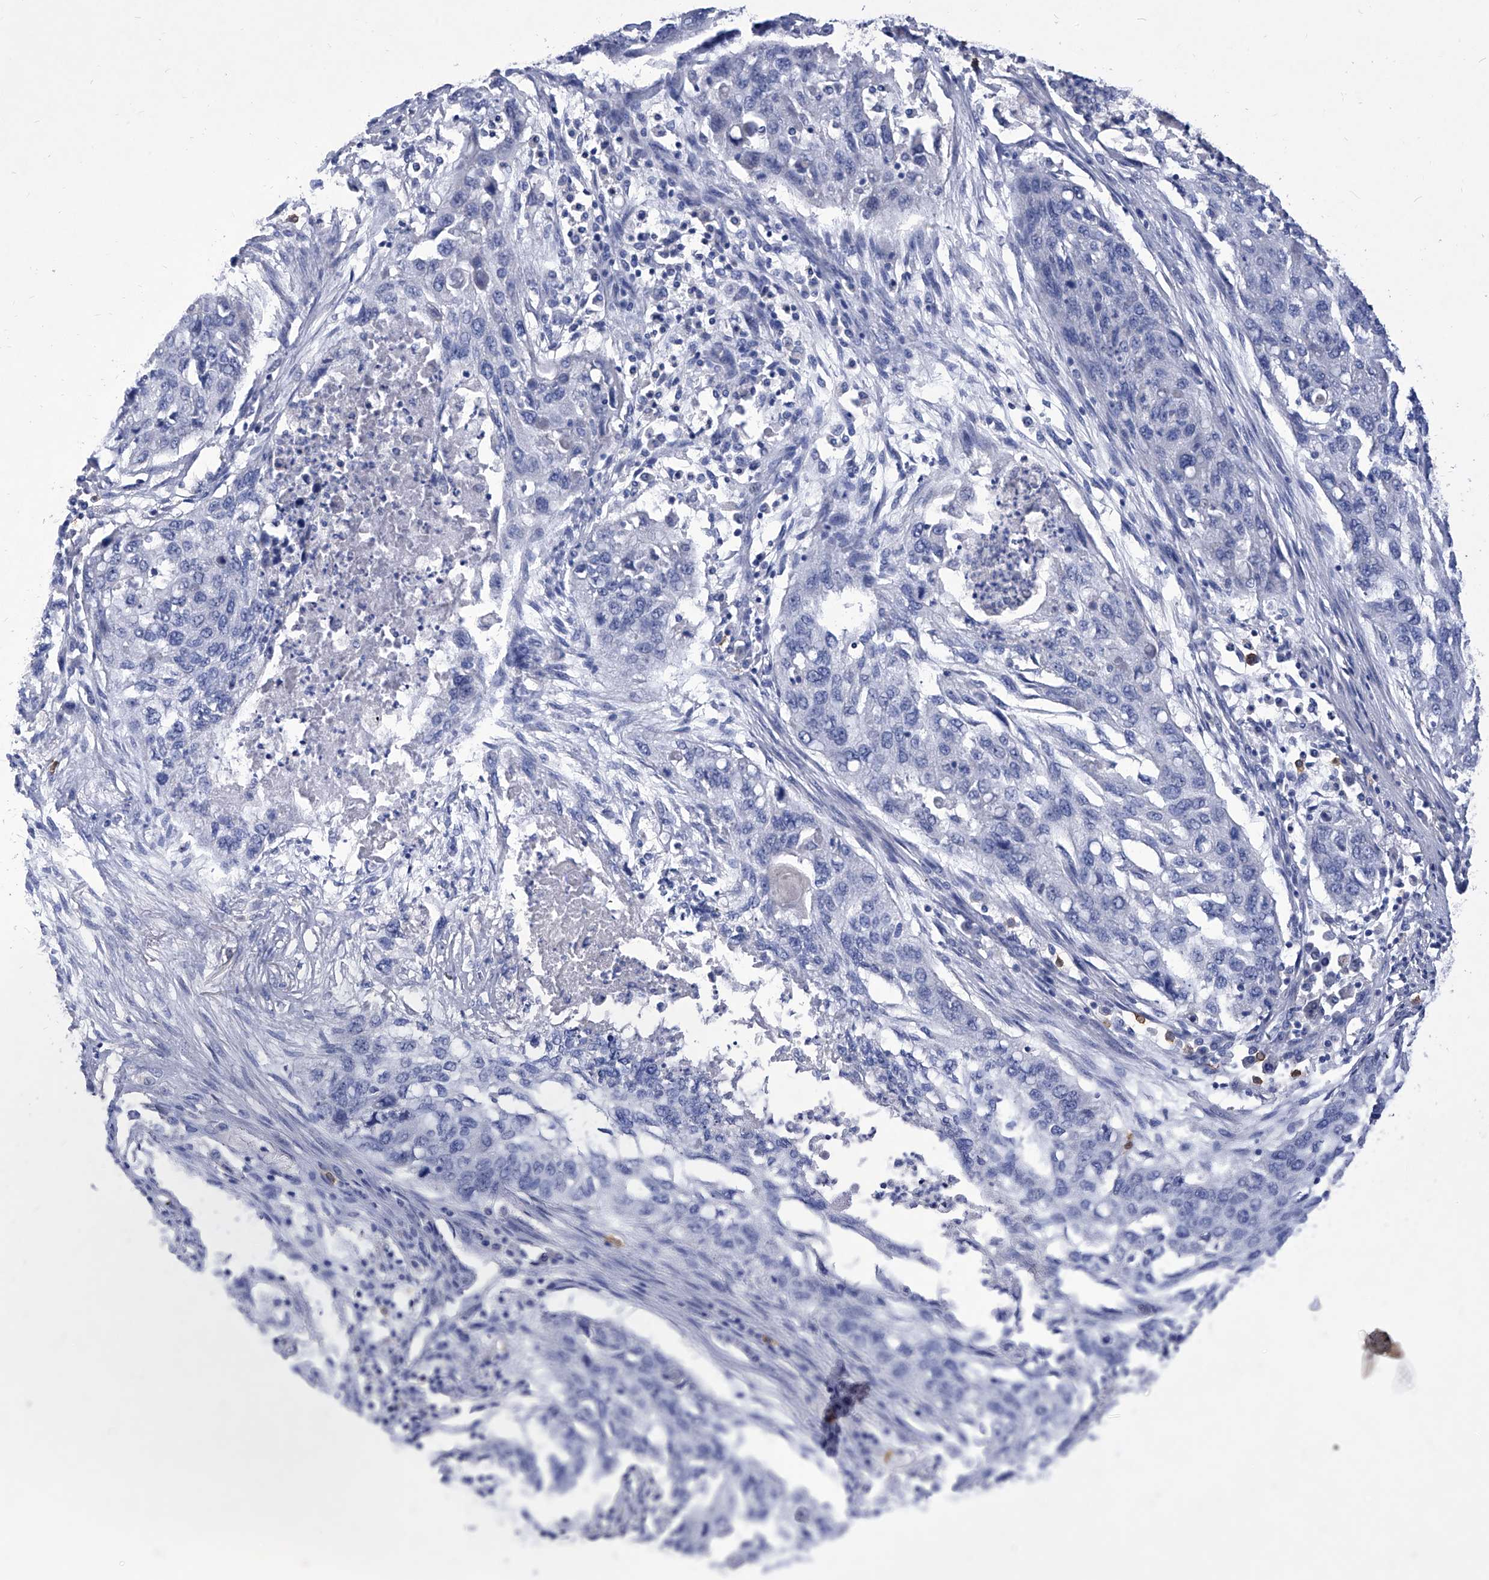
{"staining": {"intensity": "negative", "quantity": "none", "location": "none"}, "tissue": "lung cancer", "cell_type": "Tumor cells", "image_type": "cancer", "snomed": [{"axis": "morphology", "description": "Squamous cell carcinoma, NOS"}, {"axis": "topography", "description": "Lung"}], "caption": "High power microscopy micrograph of an immunohistochemistry histopathology image of squamous cell carcinoma (lung), revealing no significant positivity in tumor cells. Brightfield microscopy of IHC stained with DAB (3,3'-diaminobenzidine) (brown) and hematoxylin (blue), captured at high magnification.", "gene": "IFNL2", "patient": {"sex": "female", "age": 63}}